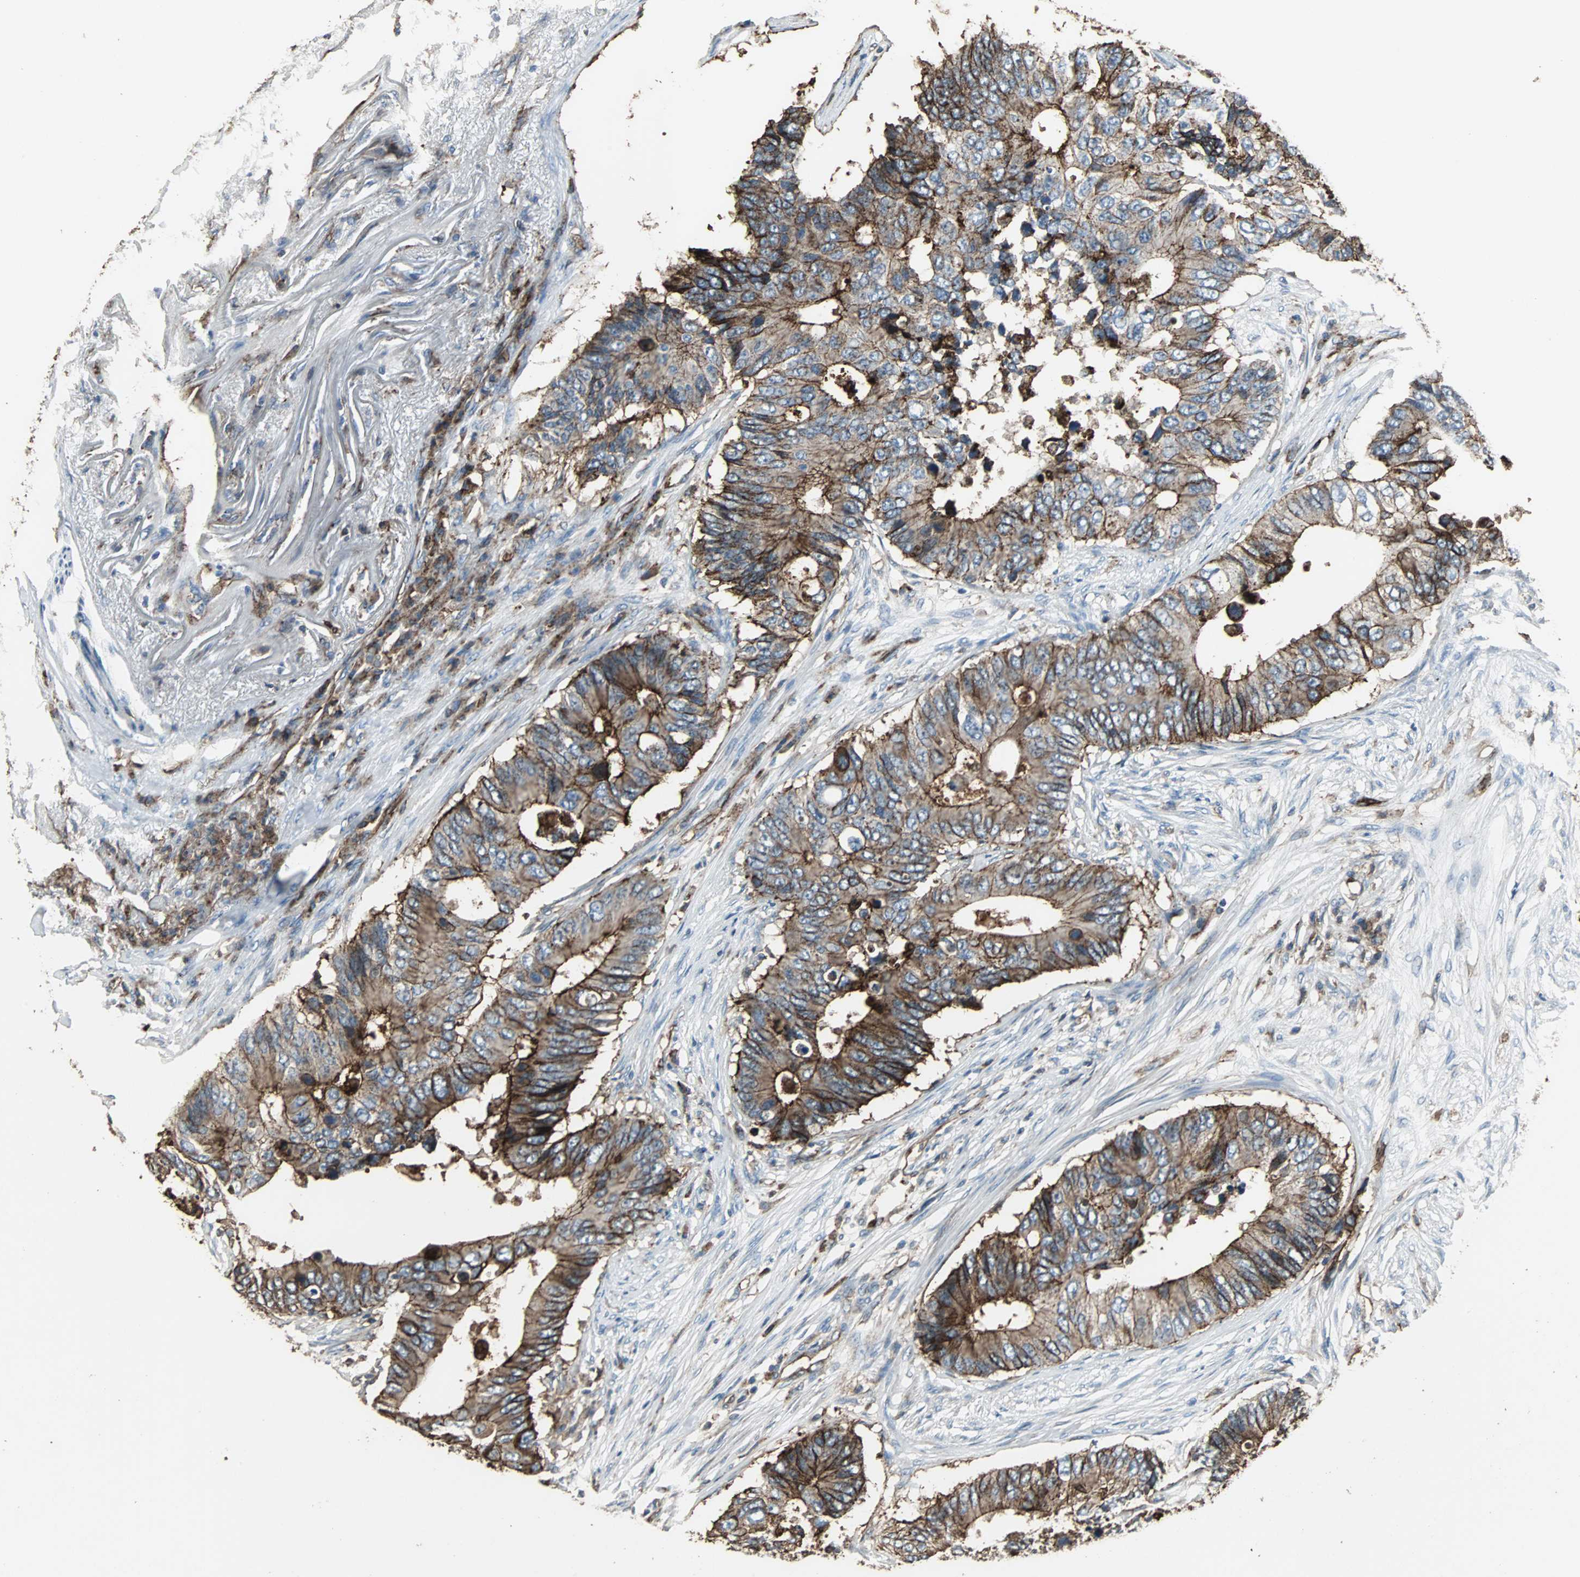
{"staining": {"intensity": "moderate", "quantity": ">75%", "location": "cytoplasmic/membranous"}, "tissue": "colorectal cancer", "cell_type": "Tumor cells", "image_type": "cancer", "snomed": [{"axis": "morphology", "description": "Adenocarcinoma, NOS"}, {"axis": "topography", "description": "Colon"}], "caption": "Brown immunohistochemical staining in colorectal adenocarcinoma displays moderate cytoplasmic/membranous staining in about >75% of tumor cells.", "gene": "F11R", "patient": {"sex": "male", "age": 71}}